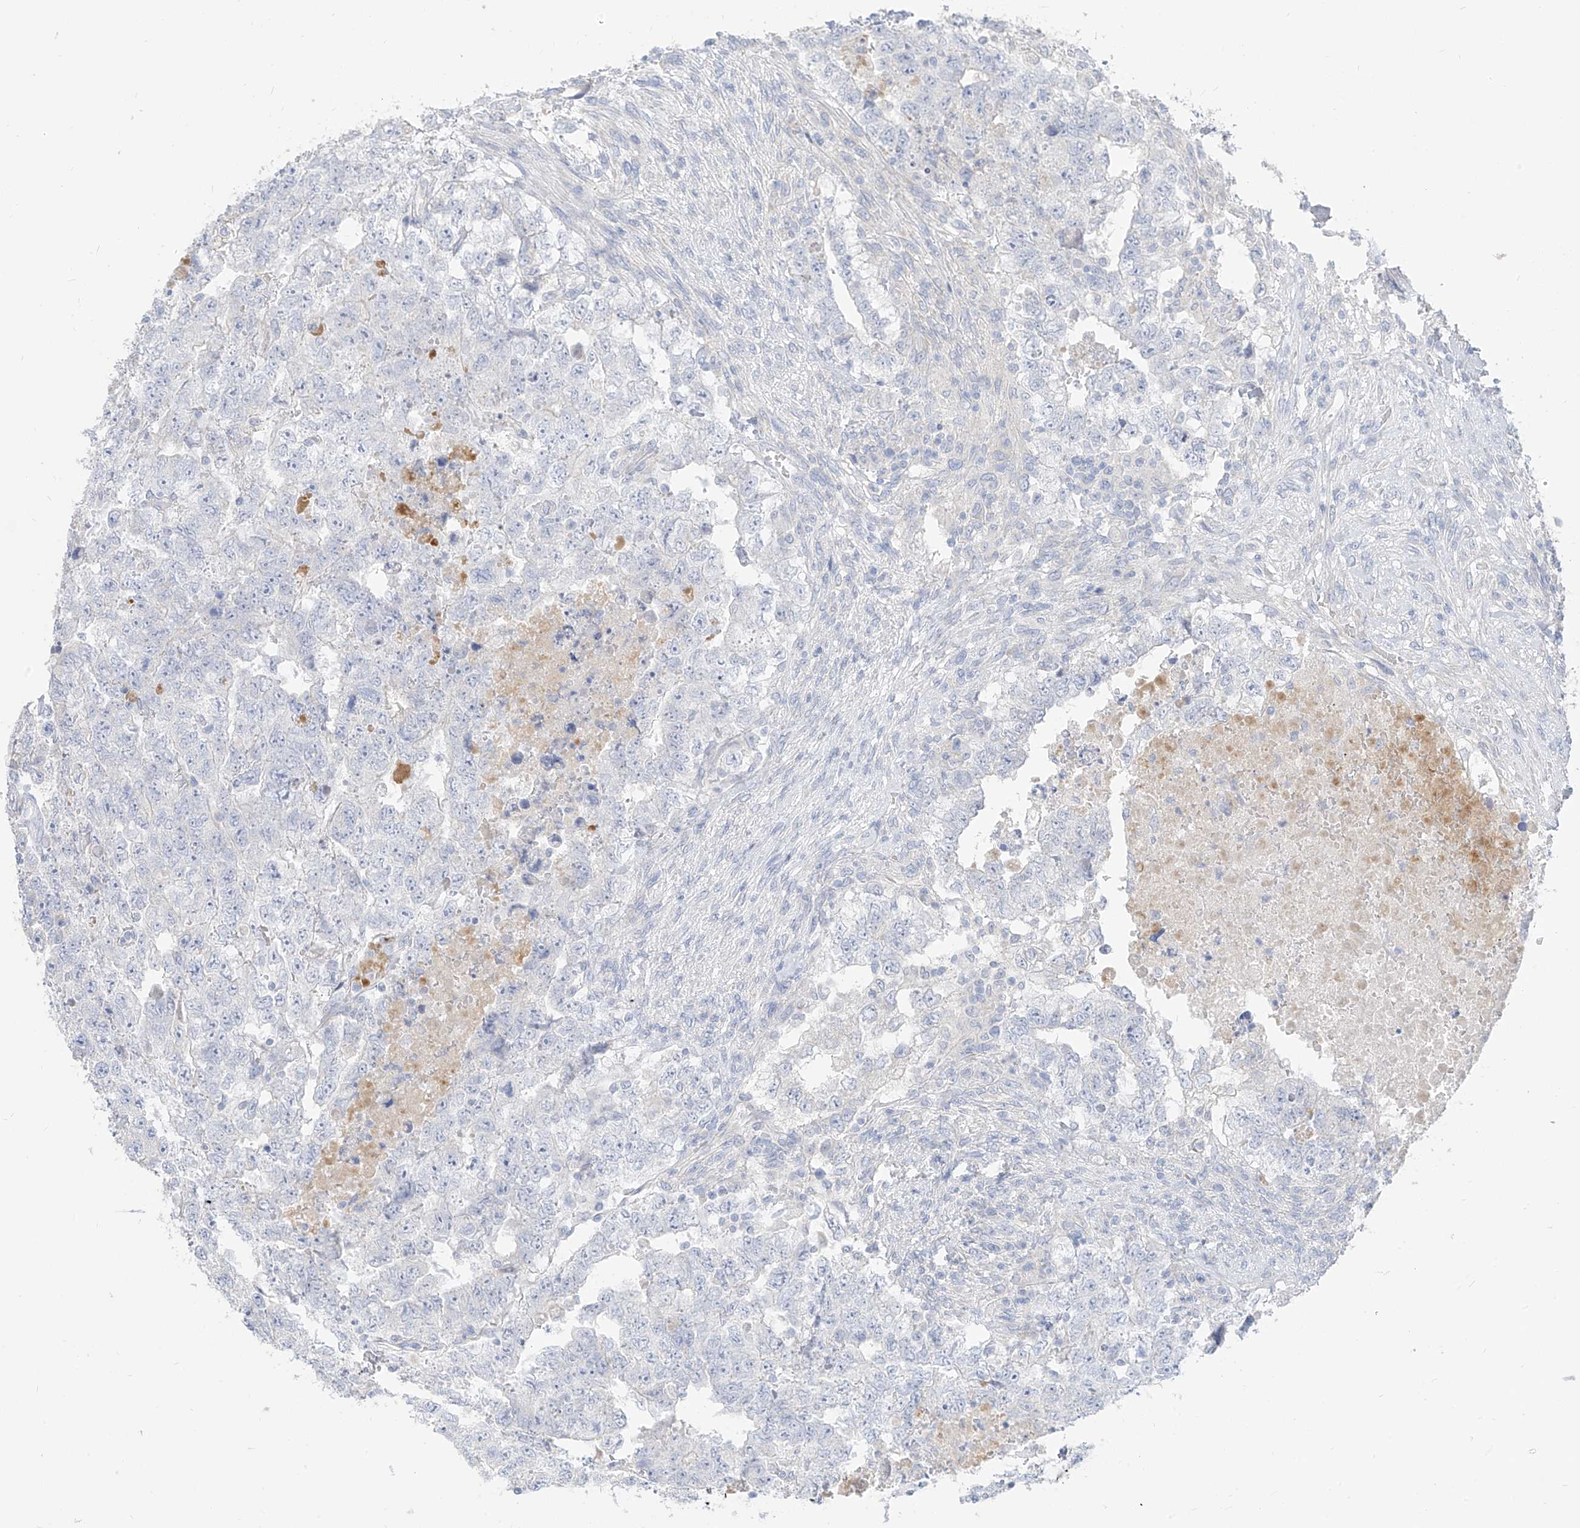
{"staining": {"intensity": "negative", "quantity": "none", "location": "none"}, "tissue": "testis cancer", "cell_type": "Tumor cells", "image_type": "cancer", "snomed": [{"axis": "morphology", "description": "Carcinoma, Embryonal, NOS"}, {"axis": "topography", "description": "Testis"}], "caption": "The image demonstrates no significant expression in tumor cells of testis embryonal carcinoma. Brightfield microscopy of IHC stained with DAB (3,3'-diaminobenzidine) (brown) and hematoxylin (blue), captured at high magnification.", "gene": "ARHGEF40", "patient": {"sex": "male", "age": 36}}